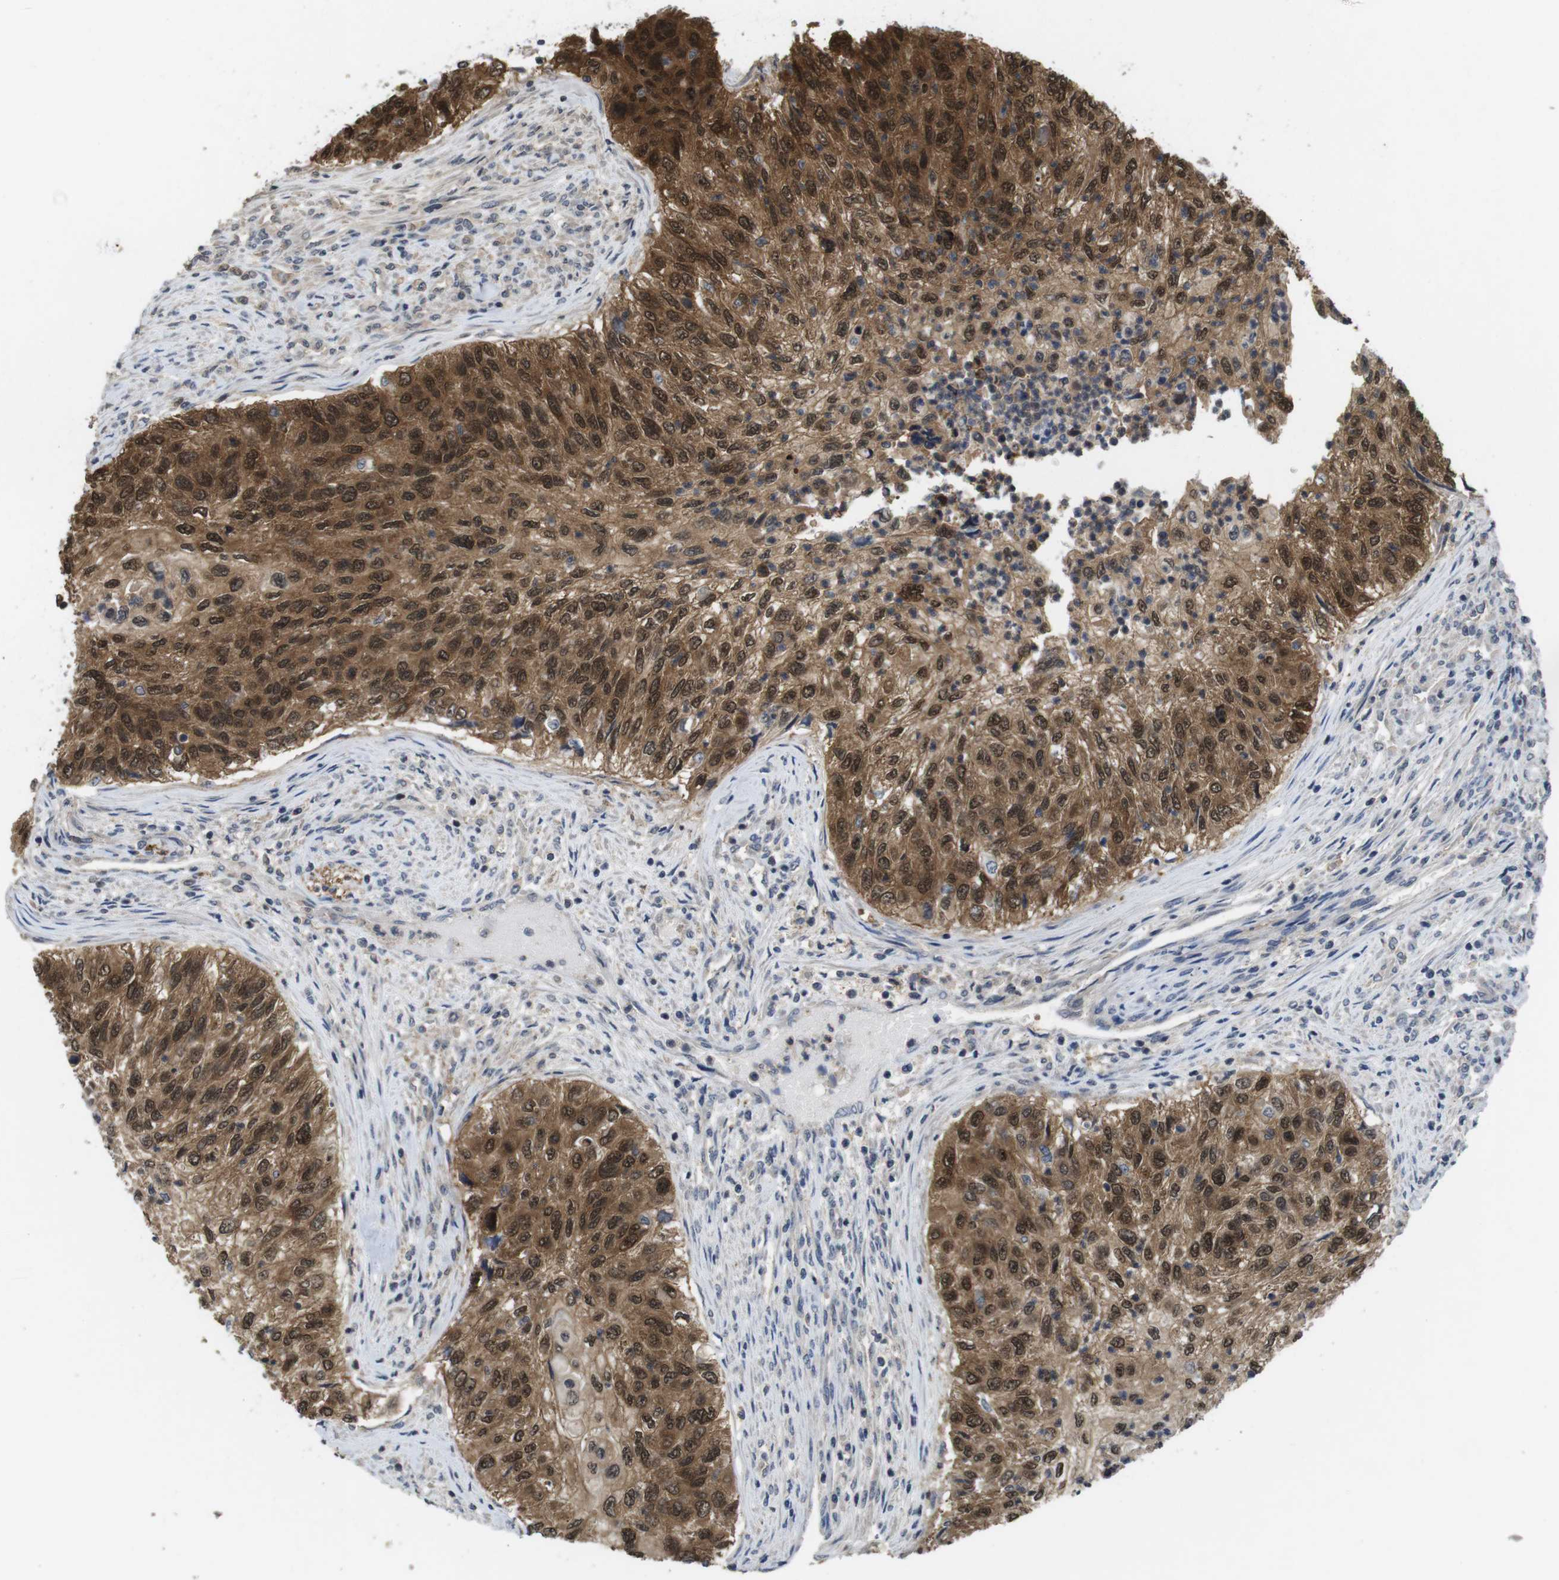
{"staining": {"intensity": "strong", "quantity": ">75%", "location": "cytoplasmic/membranous,nuclear"}, "tissue": "urothelial cancer", "cell_type": "Tumor cells", "image_type": "cancer", "snomed": [{"axis": "morphology", "description": "Urothelial carcinoma, High grade"}, {"axis": "topography", "description": "Urinary bladder"}], "caption": "Strong cytoplasmic/membranous and nuclear staining is appreciated in about >75% of tumor cells in urothelial cancer. (brown staining indicates protein expression, while blue staining denotes nuclei).", "gene": "FADD", "patient": {"sex": "female", "age": 60}}